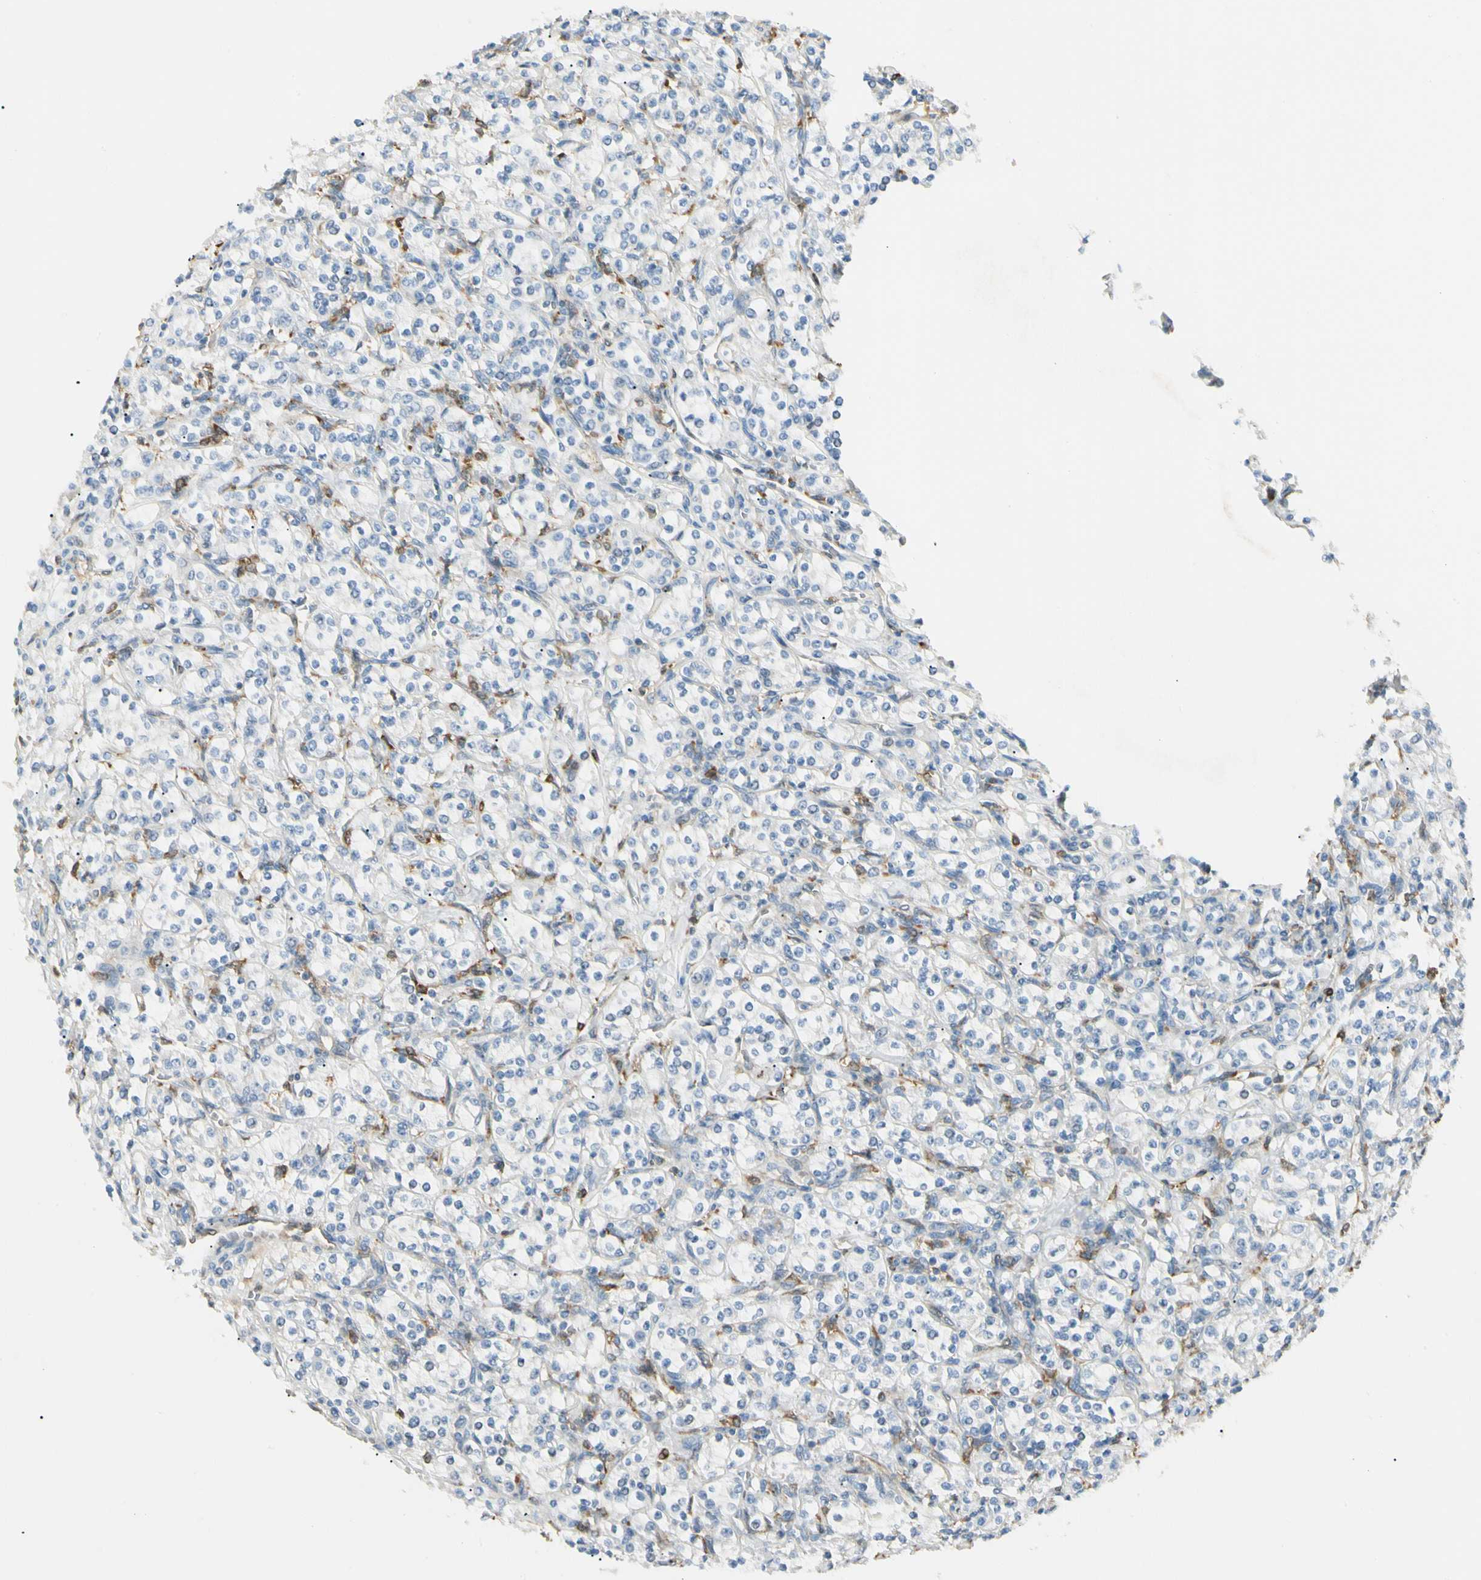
{"staining": {"intensity": "negative", "quantity": "none", "location": "none"}, "tissue": "renal cancer", "cell_type": "Tumor cells", "image_type": "cancer", "snomed": [{"axis": "morphology", "description": "Adenocarcinoma, NOS"}, {"axis": "topography", "description": "Kidney"}], "caption": "Micrograph shows no protein positivity in tumor cells of renal cancer (adenocarcinoma) tissue.", "gene": "LPCAT2", "patient": {"sex": "male", "age": 77}}